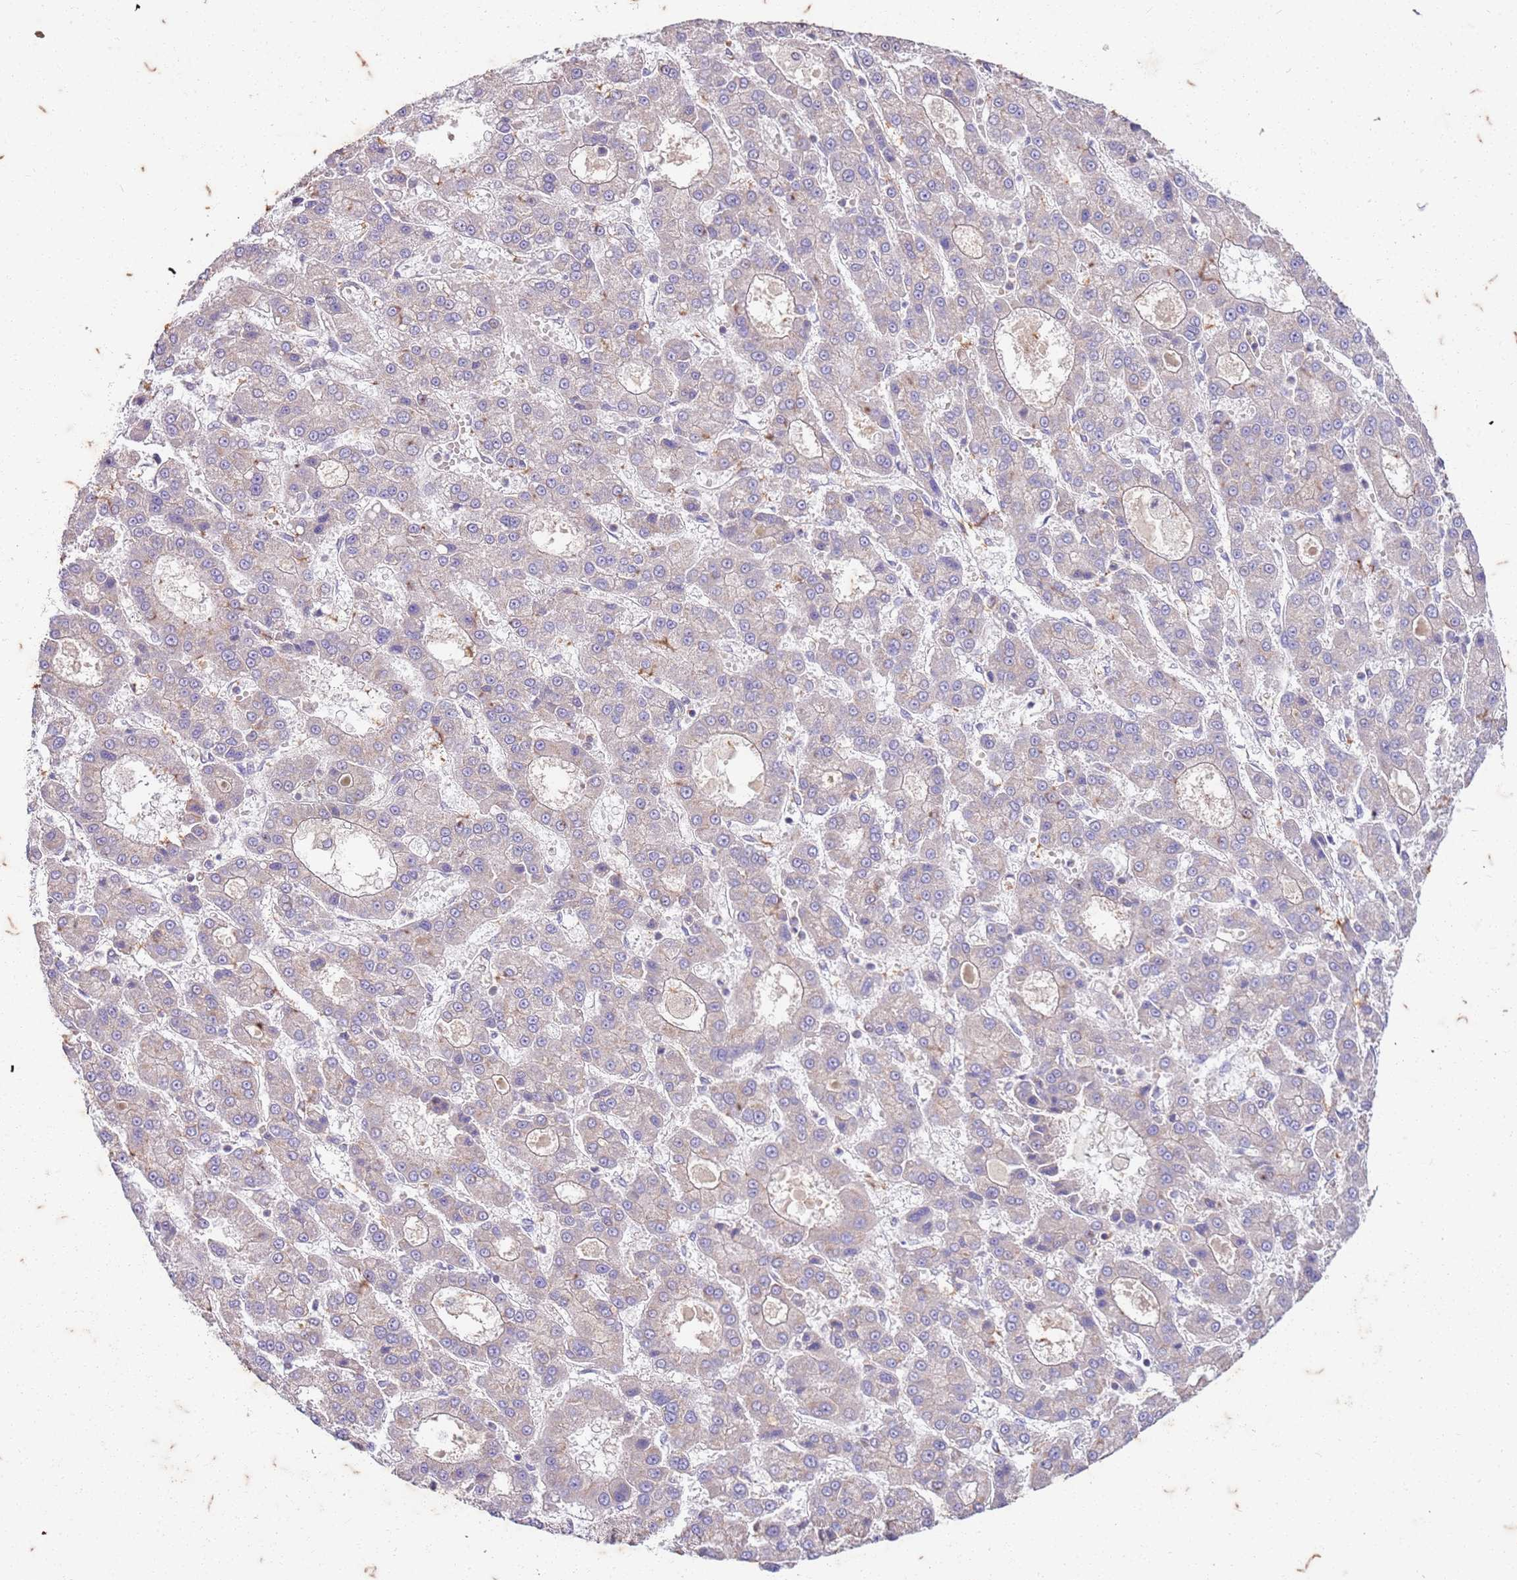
{"staining": {"intensity": "negative", "quantity": "none", "location": "none"}, "tissue": "liver cancer", "cell_type": "Tumor cells", "image_type": "cancer", "snomed": [{"axis": "morphology", "description": "Carcinoma, Hepatocellular, NOS"}, {"axis": "topography", "description": "Liver"}], "caption": "Histopathology image shows no protein positivity in tumor cells of hepatocellular carcinoma (liver) tissue. The staining is performed using DAB brown chromogen with nuclei counter-stained in using hematoxylin.", "gene": "RAPGEF3", "patient": {"sex": "male", "age": 70}}